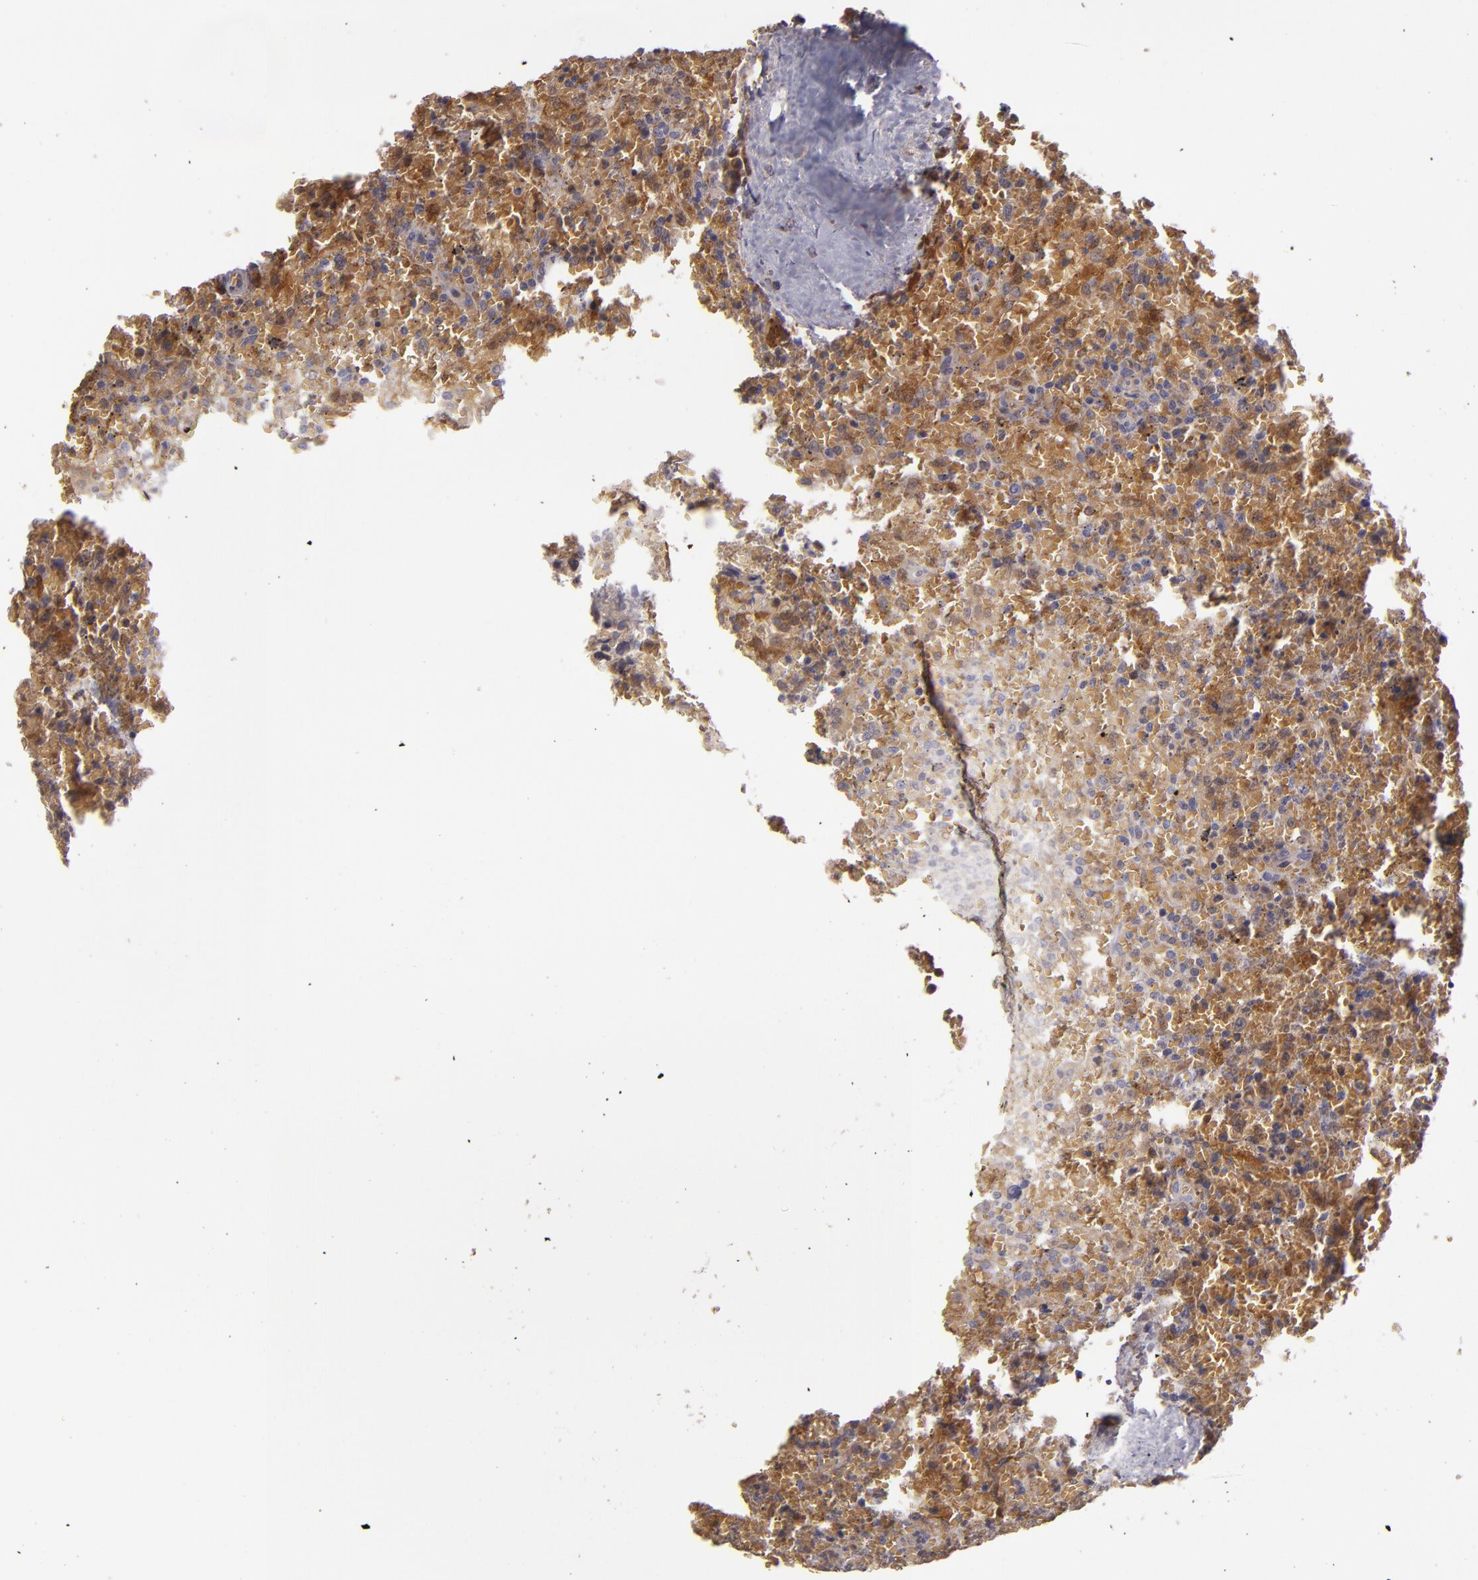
{"staining": {"intensity": "negative", "quantity": "none", "location": "none"}, "tissue": "lymphoma", "cell_type": "Tumor cells", "image_type": "cancer", "snomed": [{"axis": "morphology", "description": "Malignant lymphoma, non-Hodgkin's type, High grade"}, {"axis": "topography", "description": "Spleen"}, {"axis": "topography", "description": "Lymph node"}], "caption": "Immunohistochemical staining of lymphoma displays no significant expression in tumor cells.", "gene": "FHIT", "patient": {"sex": "female", "age": 70}}